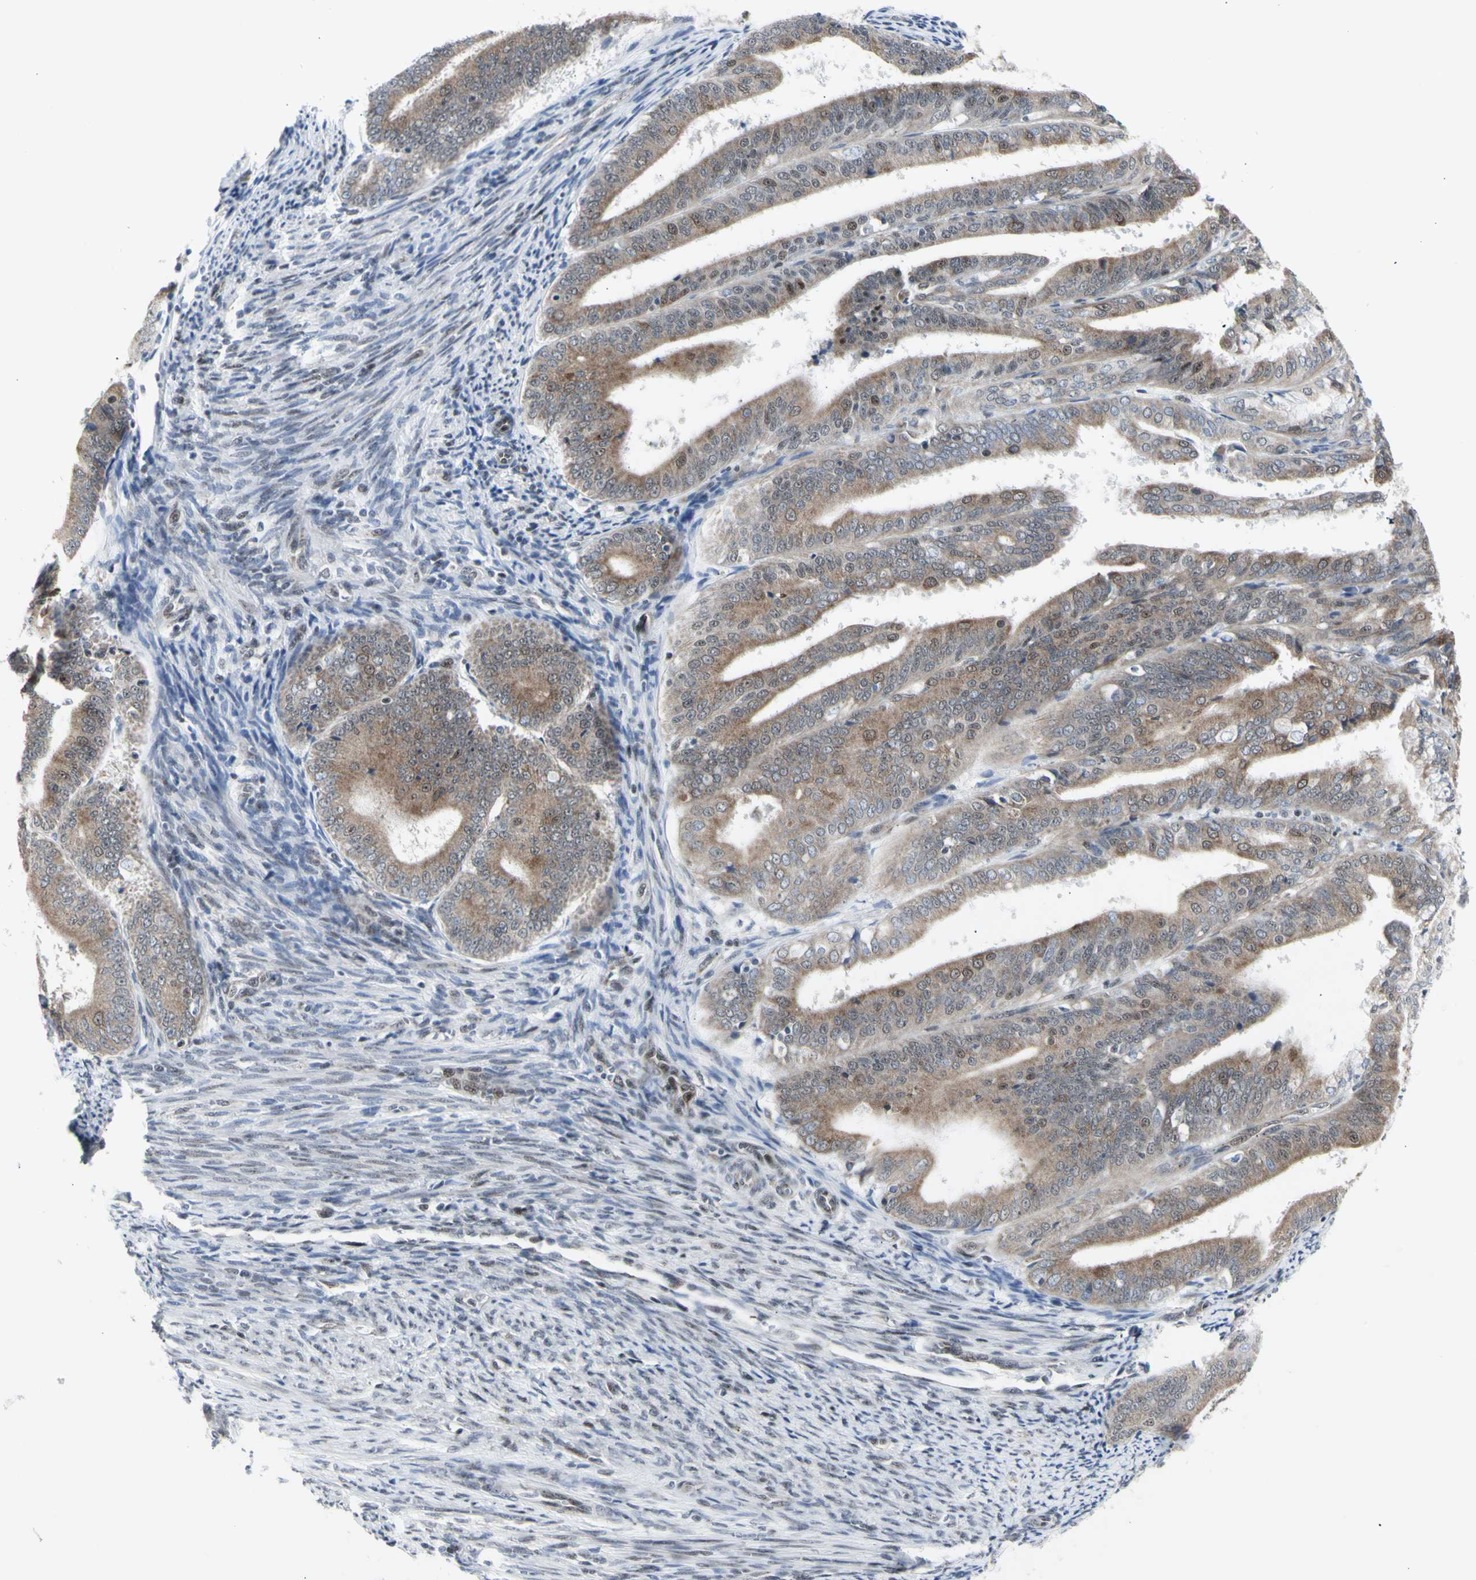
{"staining": {"intensity": "weak", "quantity": ">75%", "location": "cytoplasmic/membranous"}, "tissue": "endometrial cancer", "cell_type": "Tumor cells", "image_type": "cancer", "snomed": [{"axis": "morphology", "description": "Adenocarcinoma, NOS"}, {"axis": "topography", "description": "Endometrium"}], "caption": "High-magnification brightfield microscopy of adenocarcinoma (endometrial) stained with DAB (3,3'-diaminobenzidine) (brown) and counterstained with hematoxylin (blue). tumor cells exhibit weak cytoplasmic/membranous expression is seen in about>75% of cells.", "gene": "DHRS7B", "patient": {"sex": "female", "age": 63}}